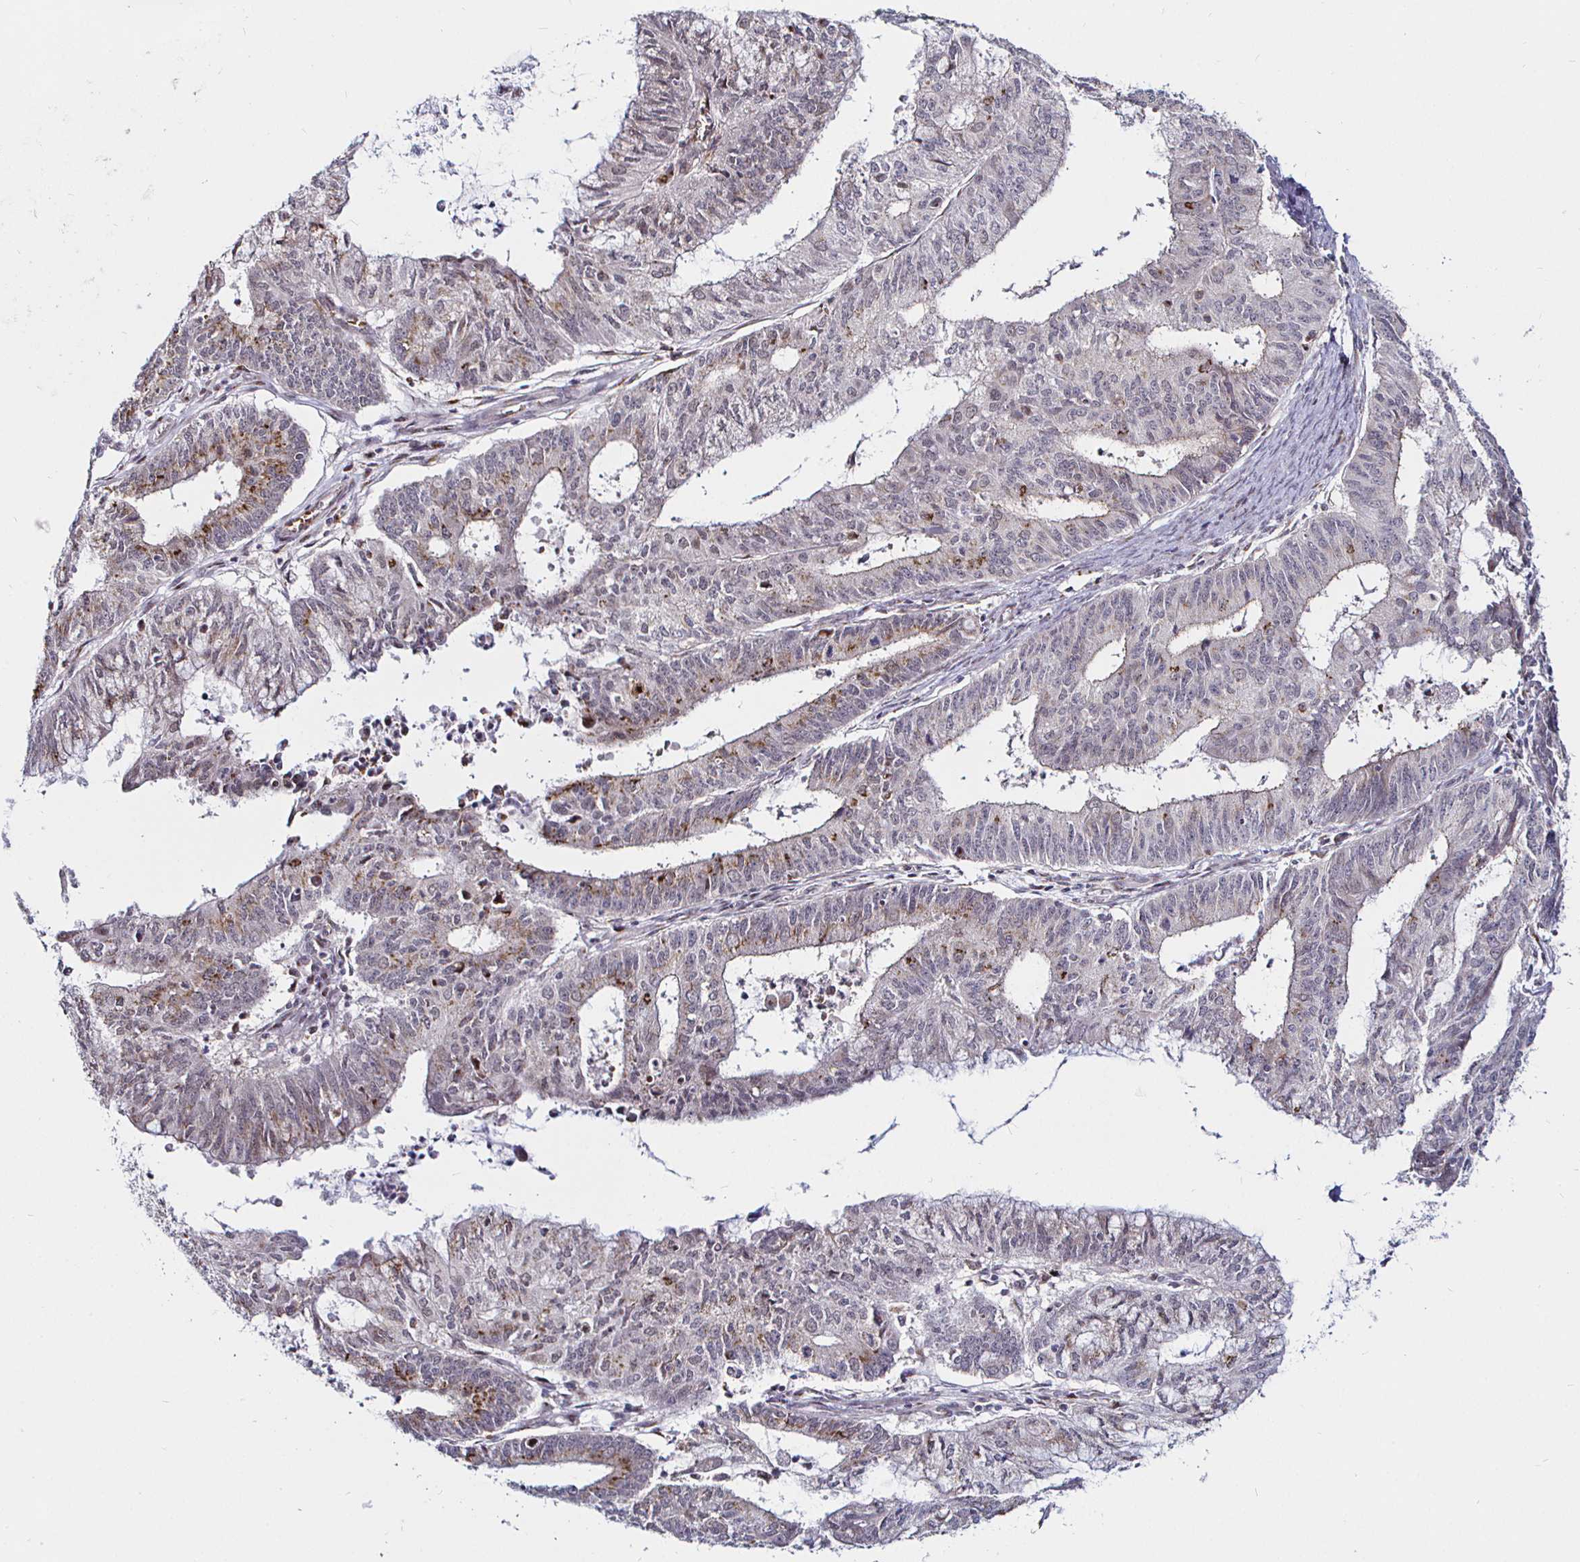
{"staining": {"intensity": "moderate", "quantity": "<25%", "location": "cytoplasmic/membranous"}, "tissue": "endometrial cancer", "cell_type": "Tumor cells", "image_type": "cancer", "snomed": [{"axis": "morphology", "description": "Adenocarcinoma, NOS"}, {"axis": "topography", "description": "Endometrium"}], "caption": "Immunohistochemical staining of human endometrial cancer (adenocarcinoma) shows low levels of moderate cytoplasmic/membranous protein staining in approximately <25% of tumor cells. (DAB IHC, brown staining for protein, blue staining for nuclei).", "gene": "ATG3", "patient": {"sex": "female", "age": 61}}